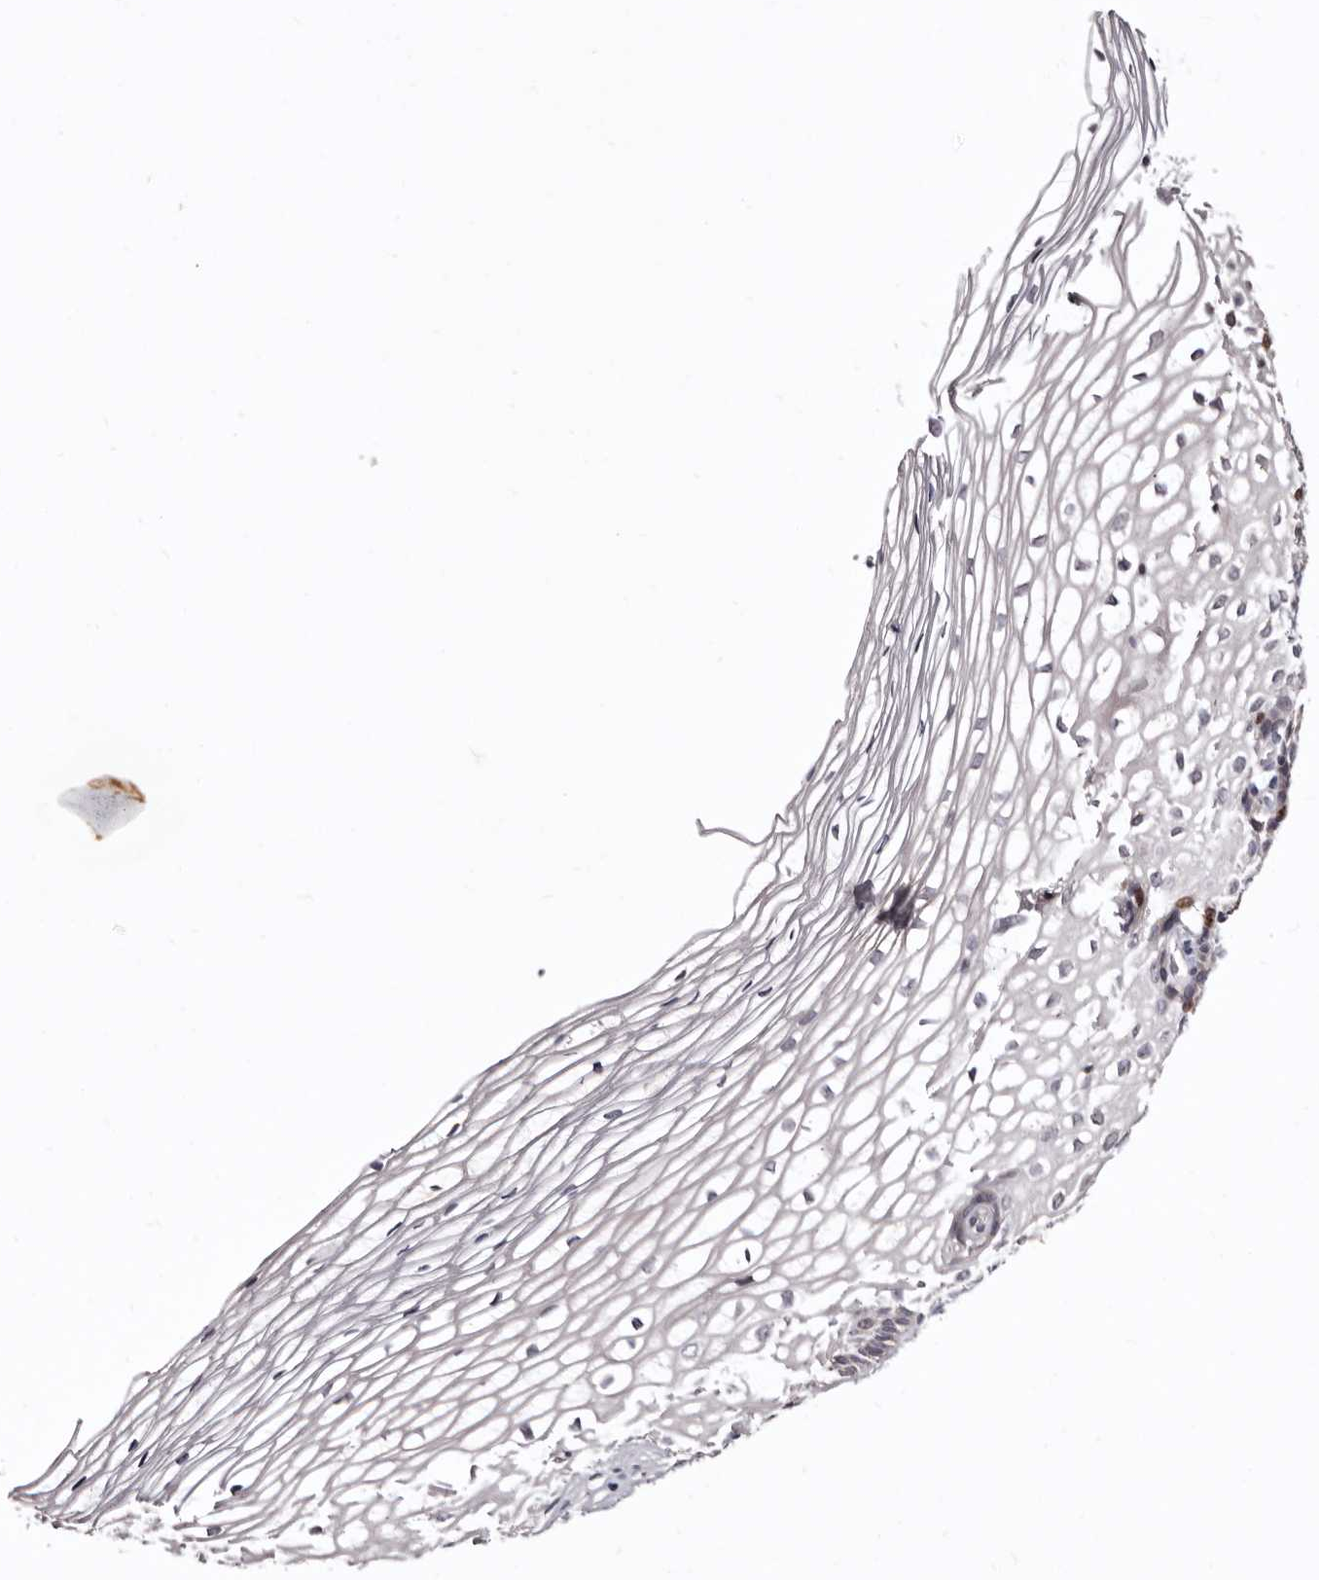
{"staining": {"intensity": "negative", "quantity": "none", "location": "none"}, "tissue": "cervix", "cell_type": "Squamous epithelial cells", "image_type": "normal", "snomed": [{"axis": "morphology", "description": "Normal tissue, NOS"}, {"axis": "topography", "description": "Cervix"}], "caption": "This is an immunohistochemistry (IHC) micrograph of unremarkable human cervix. There is no expression in squamous epithelial cells.", "gene": "CDCA8", "patient": {"sex": "female", "age": 27}}